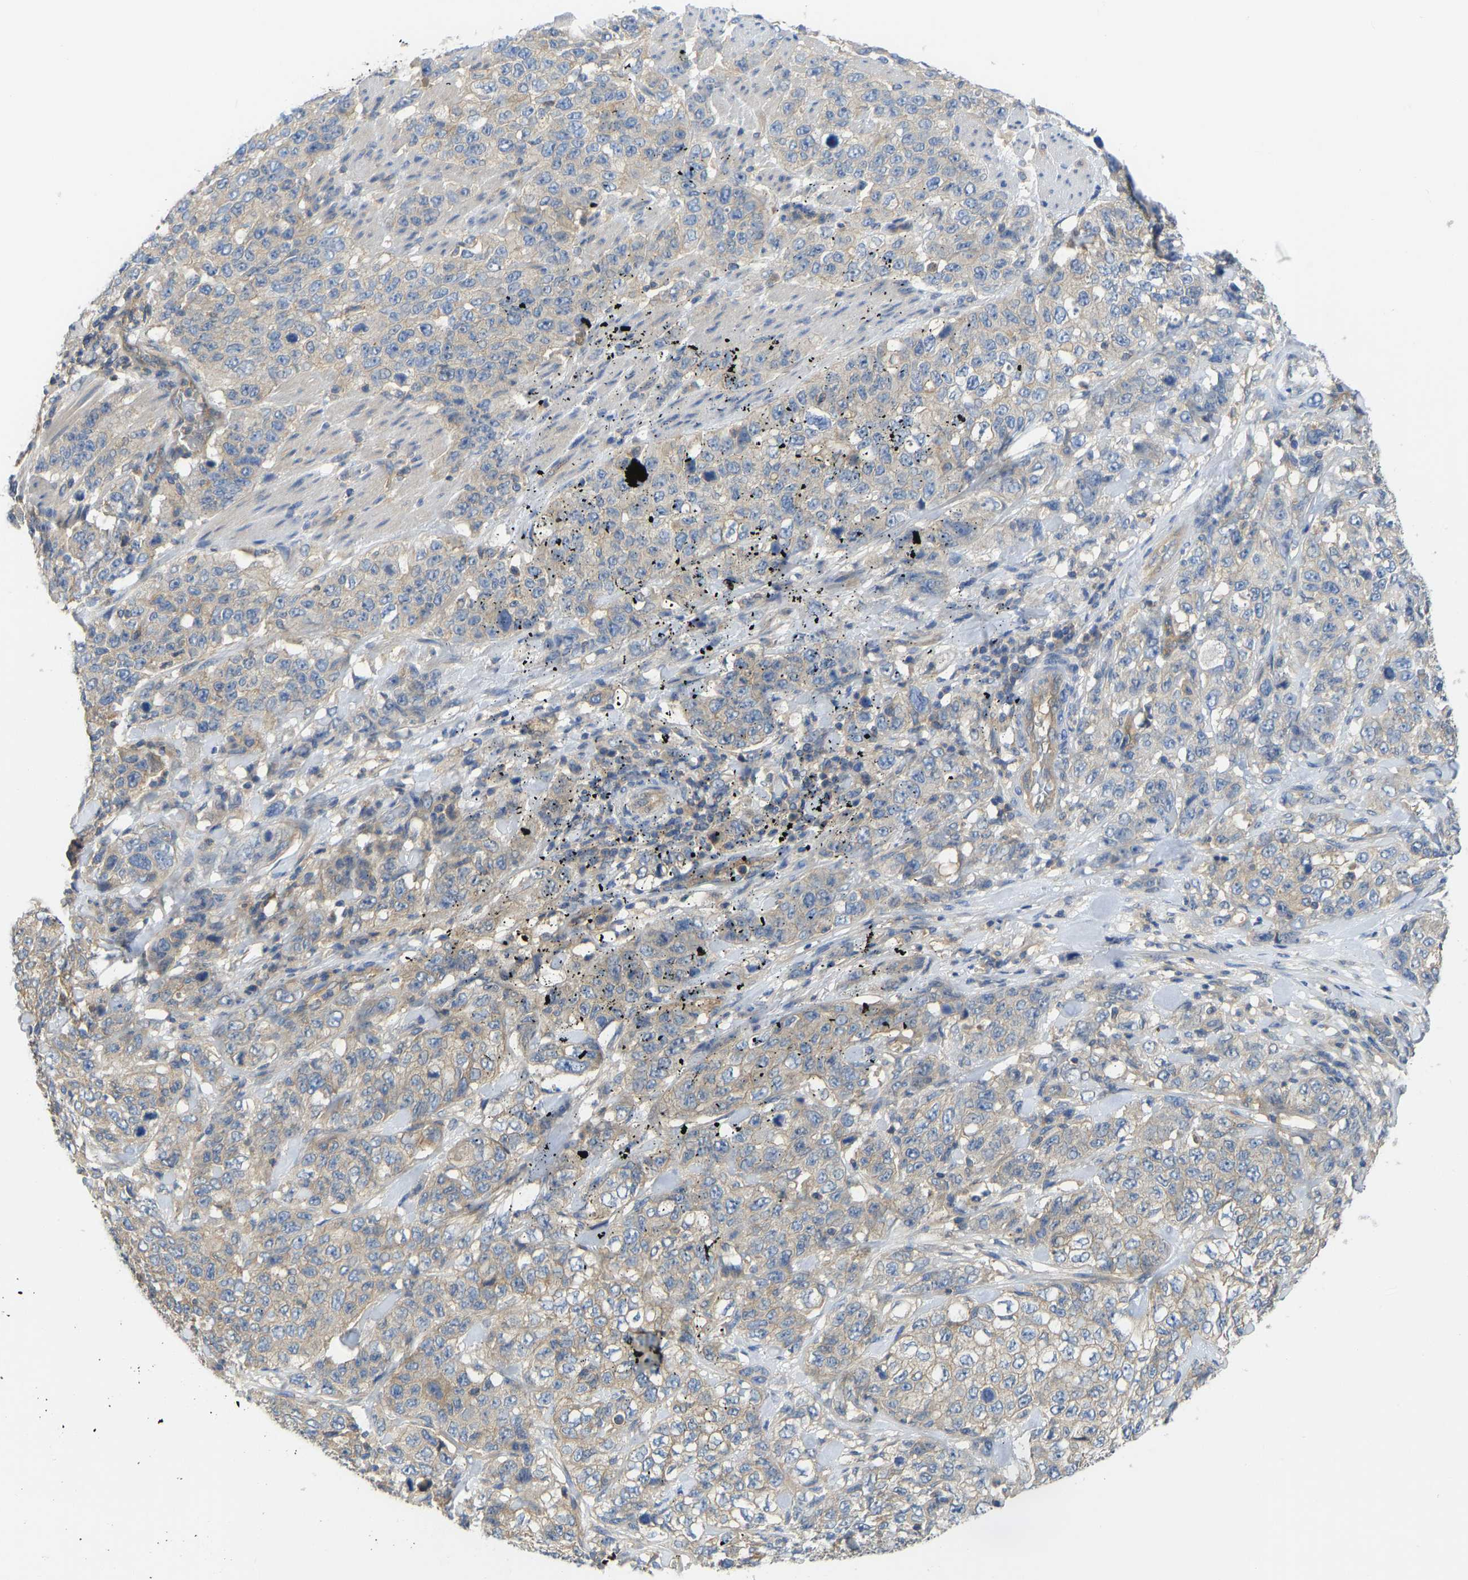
{"staining": {"intensity": "weak", "quantity": "25%-75%", "location": "cytoplasmic/membranous"}, "tissue": "stomach cancer", "cell_type": "Tumor cells", "image_type": "cancer", "snomed": [{"axis": "morphology", "description": "Adenocarcinoma, NOS"}, {"axis": "topography", "description": "Stomach"}], "caption": "Human stomach cancer (adenocarcinoma) stained for a protein (brown) shows weak cytoplasmic/membranous positive positivity in about 25%-75% of tumor cells.", "gene": "PPP3CA", "patient": {"sex": "male", "age": 48}}